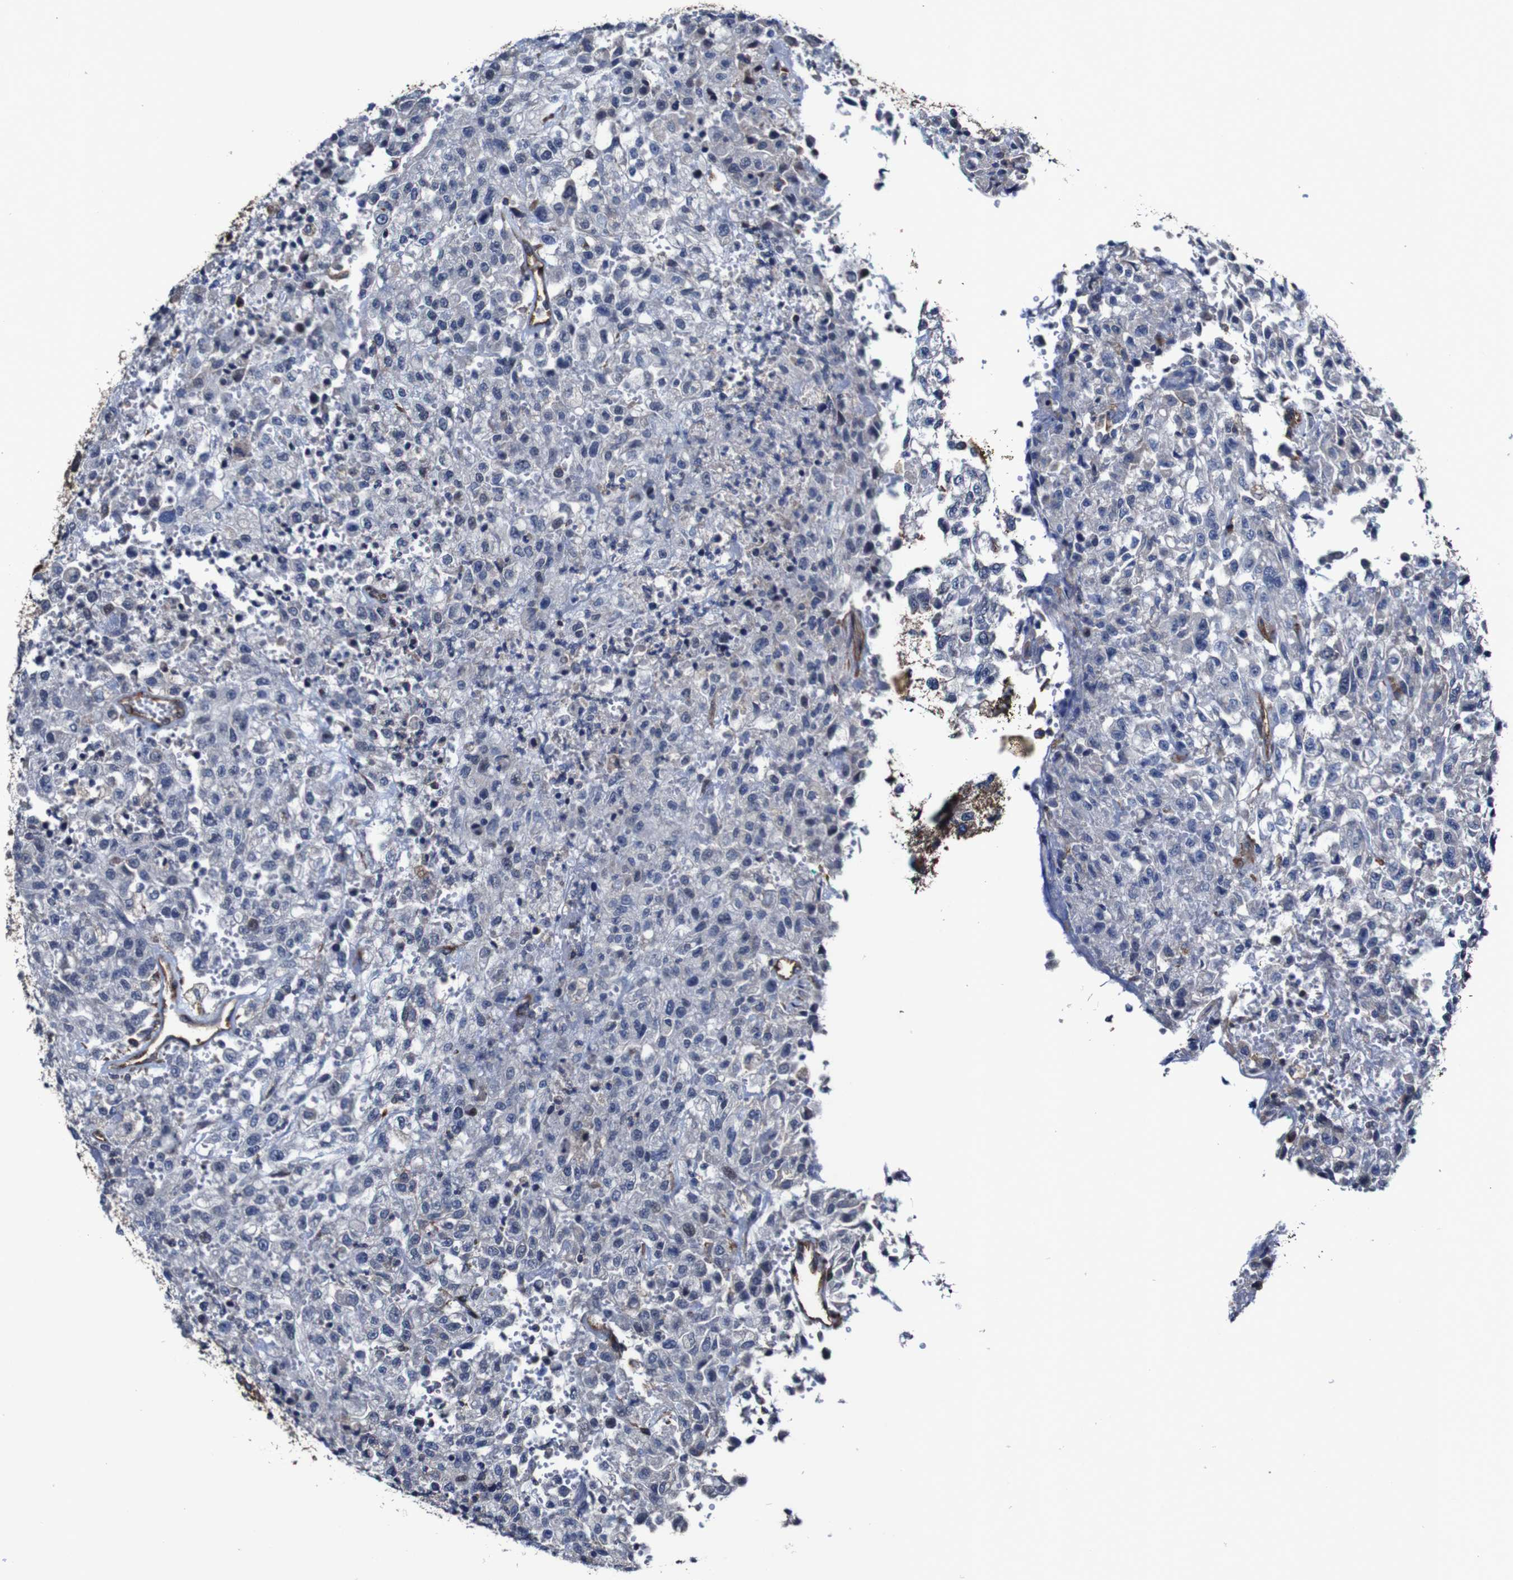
{"staining": {"intensity": "negative", "quantity": "none", "location": "none"}, "tissue": "urothelial cancer", "cell_type": "Tumor cells", "image_type": "cancer", "snomed": [{"axis": "morphology", "description": "Urothelial carcinoma, High grade"}, {"axis": "topography", "description": "Urinary bladder"}], "caption": "A histopathology image of high-grade urothelial carcinoma stained for a protein exhibits no brown staining in tumor cells.", "gene": "CSF1R", "patient": {"sex": "male", "age": 46}}